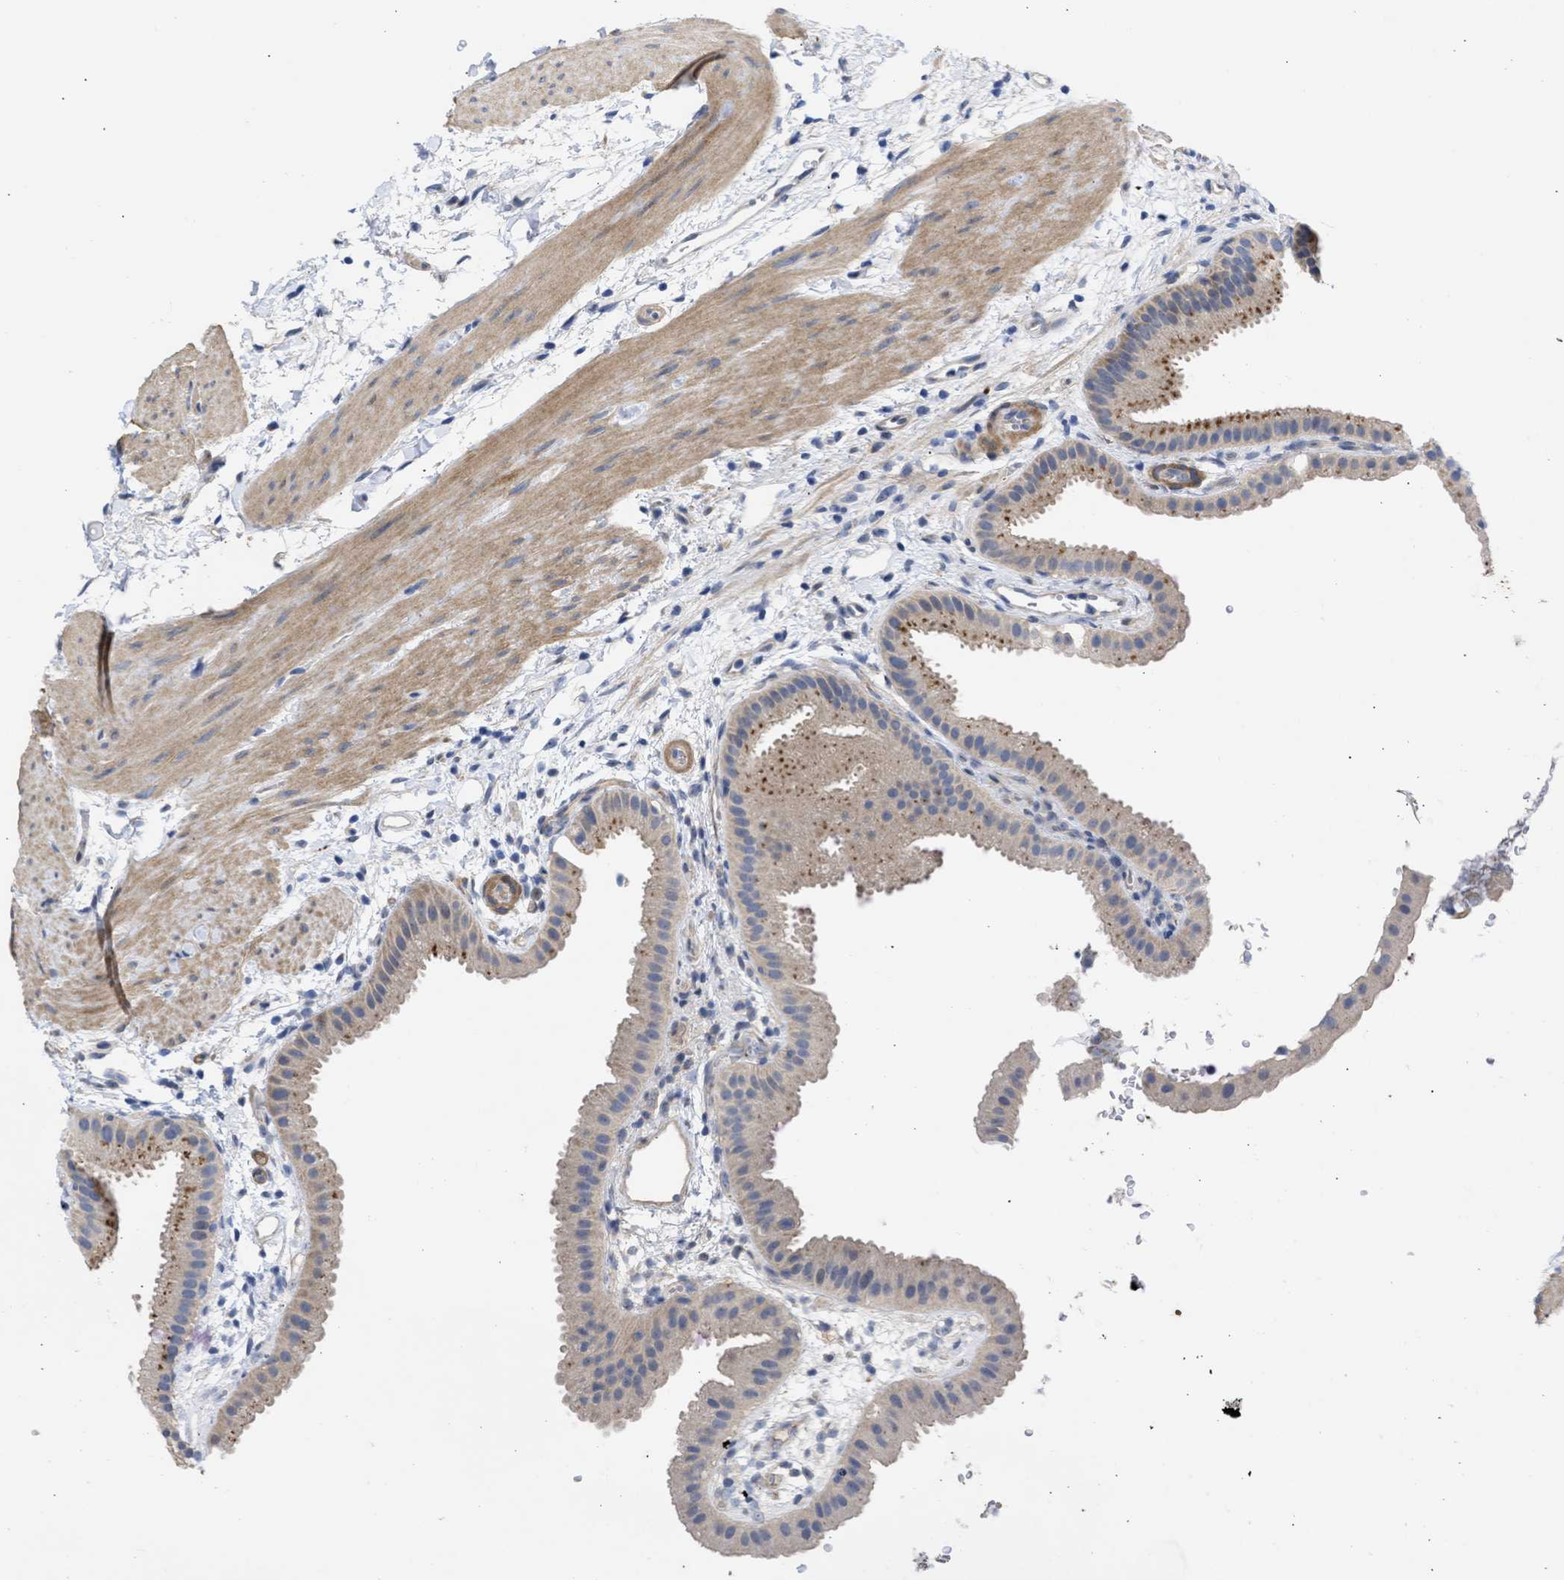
{"staining": {"intensity": "weak", "quantity": "25%-75%", "location": "cytoplasmic/membranous"}, "tissue": "gallbladder", "cell_type": "Glandular cells", "image_type": "normal", "snomed": [{"axis": "morphology", "description": "Normal tissue, NOS"}, {"axis": "topography", "description": "Gallbladder"}], "caption": "Immunohistochemistry of normal gallbladder displays low levels of weak cytoplasmic/membranous positivity in approximately 25%-75% of glandular cells.", "gene": "ARHGEF4", "patient": {"sex": "female", "age": 64}}